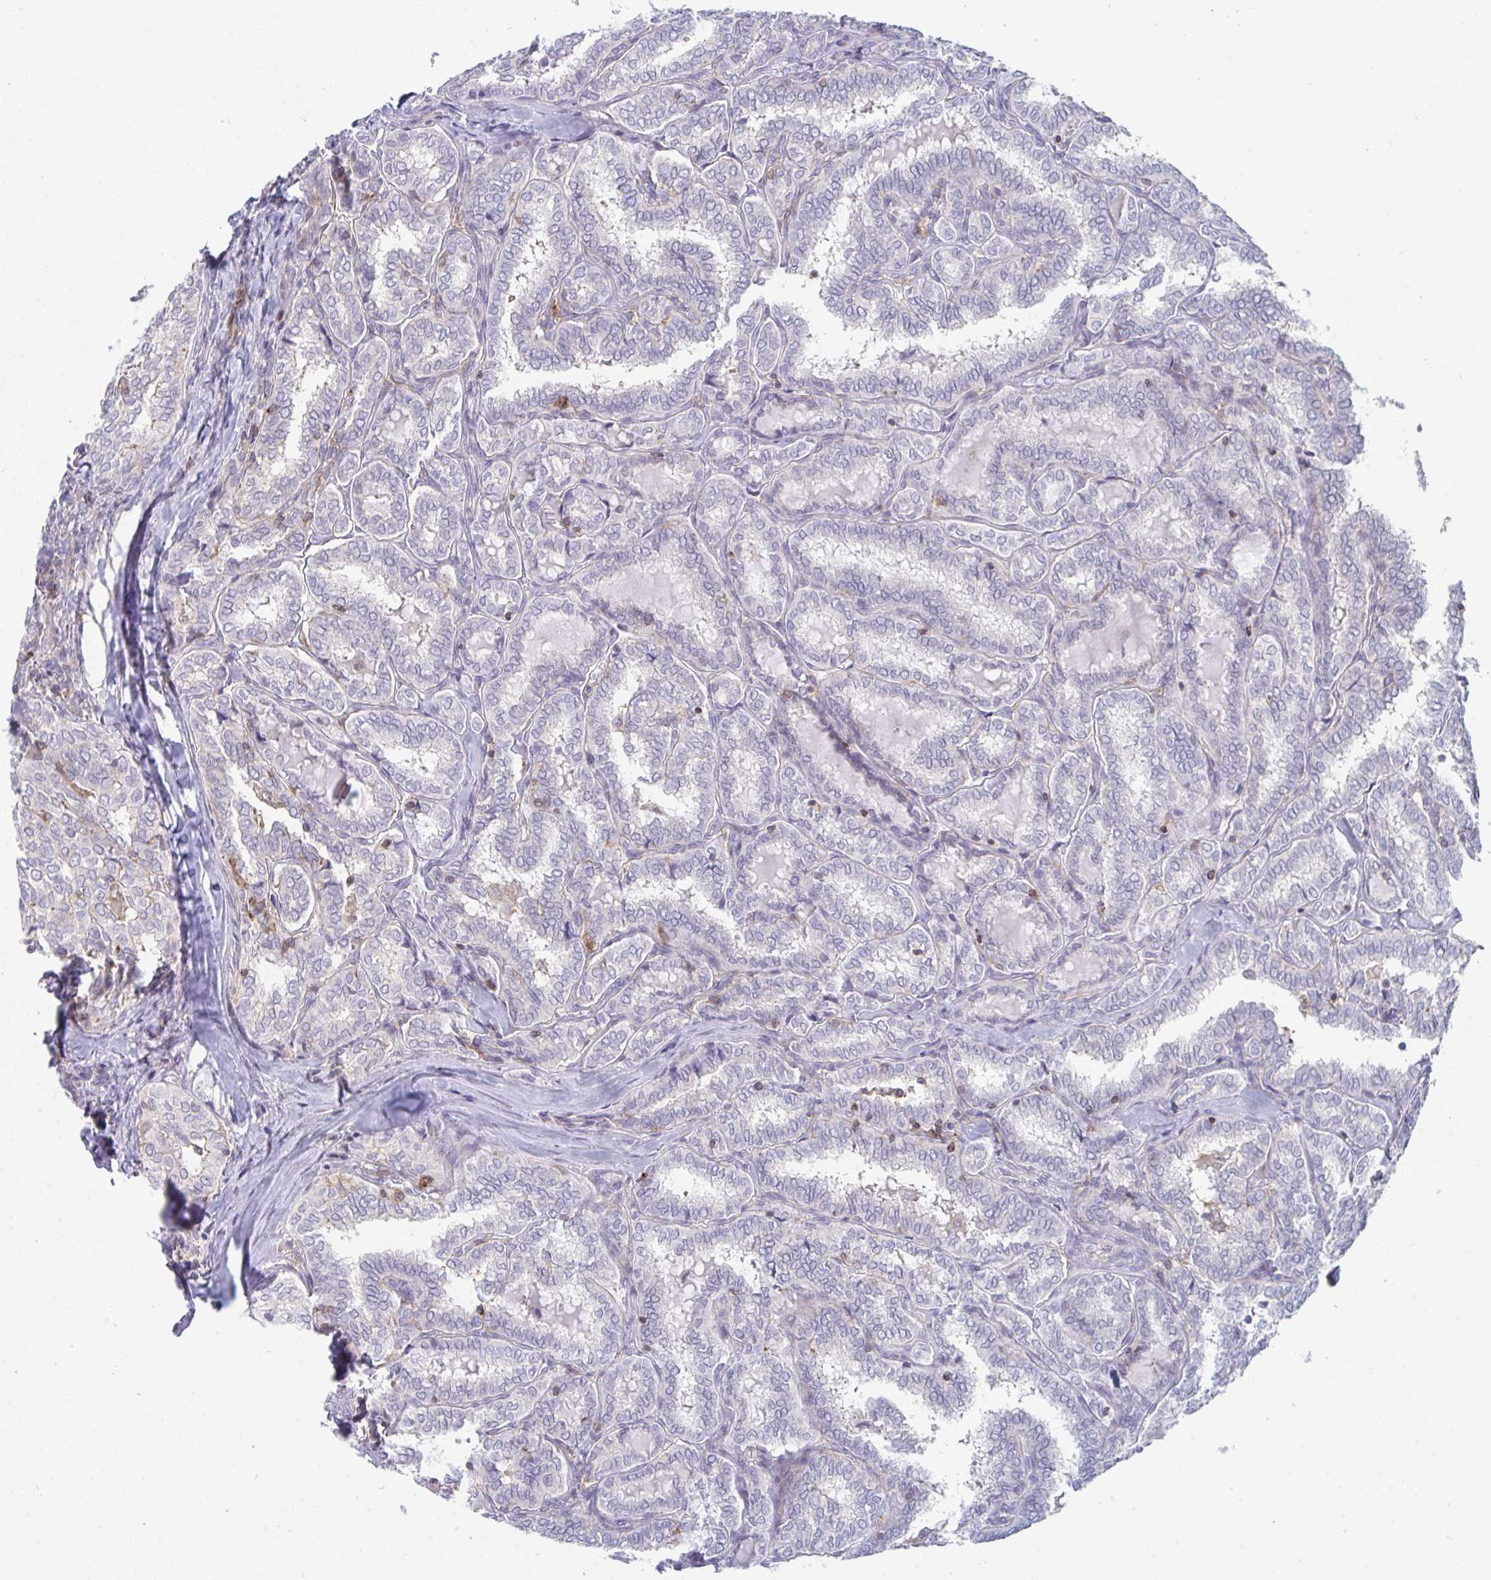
{"staining": {"intensity": "negative", "quantity": "none", "location": "none"}, "tissue": "thyroid cancer", "cell_type": "Tumor cells", "image_type": "cancer", "snomed": [{"axis": "morphology", "description": "Papillary adenocarcinoma, NOS"}, {"axis": "topography", "description": "Thyroid gland"}], "caption": "Tumor cells are negative for brown protein staining in papillary adenocarcinoma (thyroid).", "gene": "DISP2", "patient": {"sex": "female", "age": 30}}